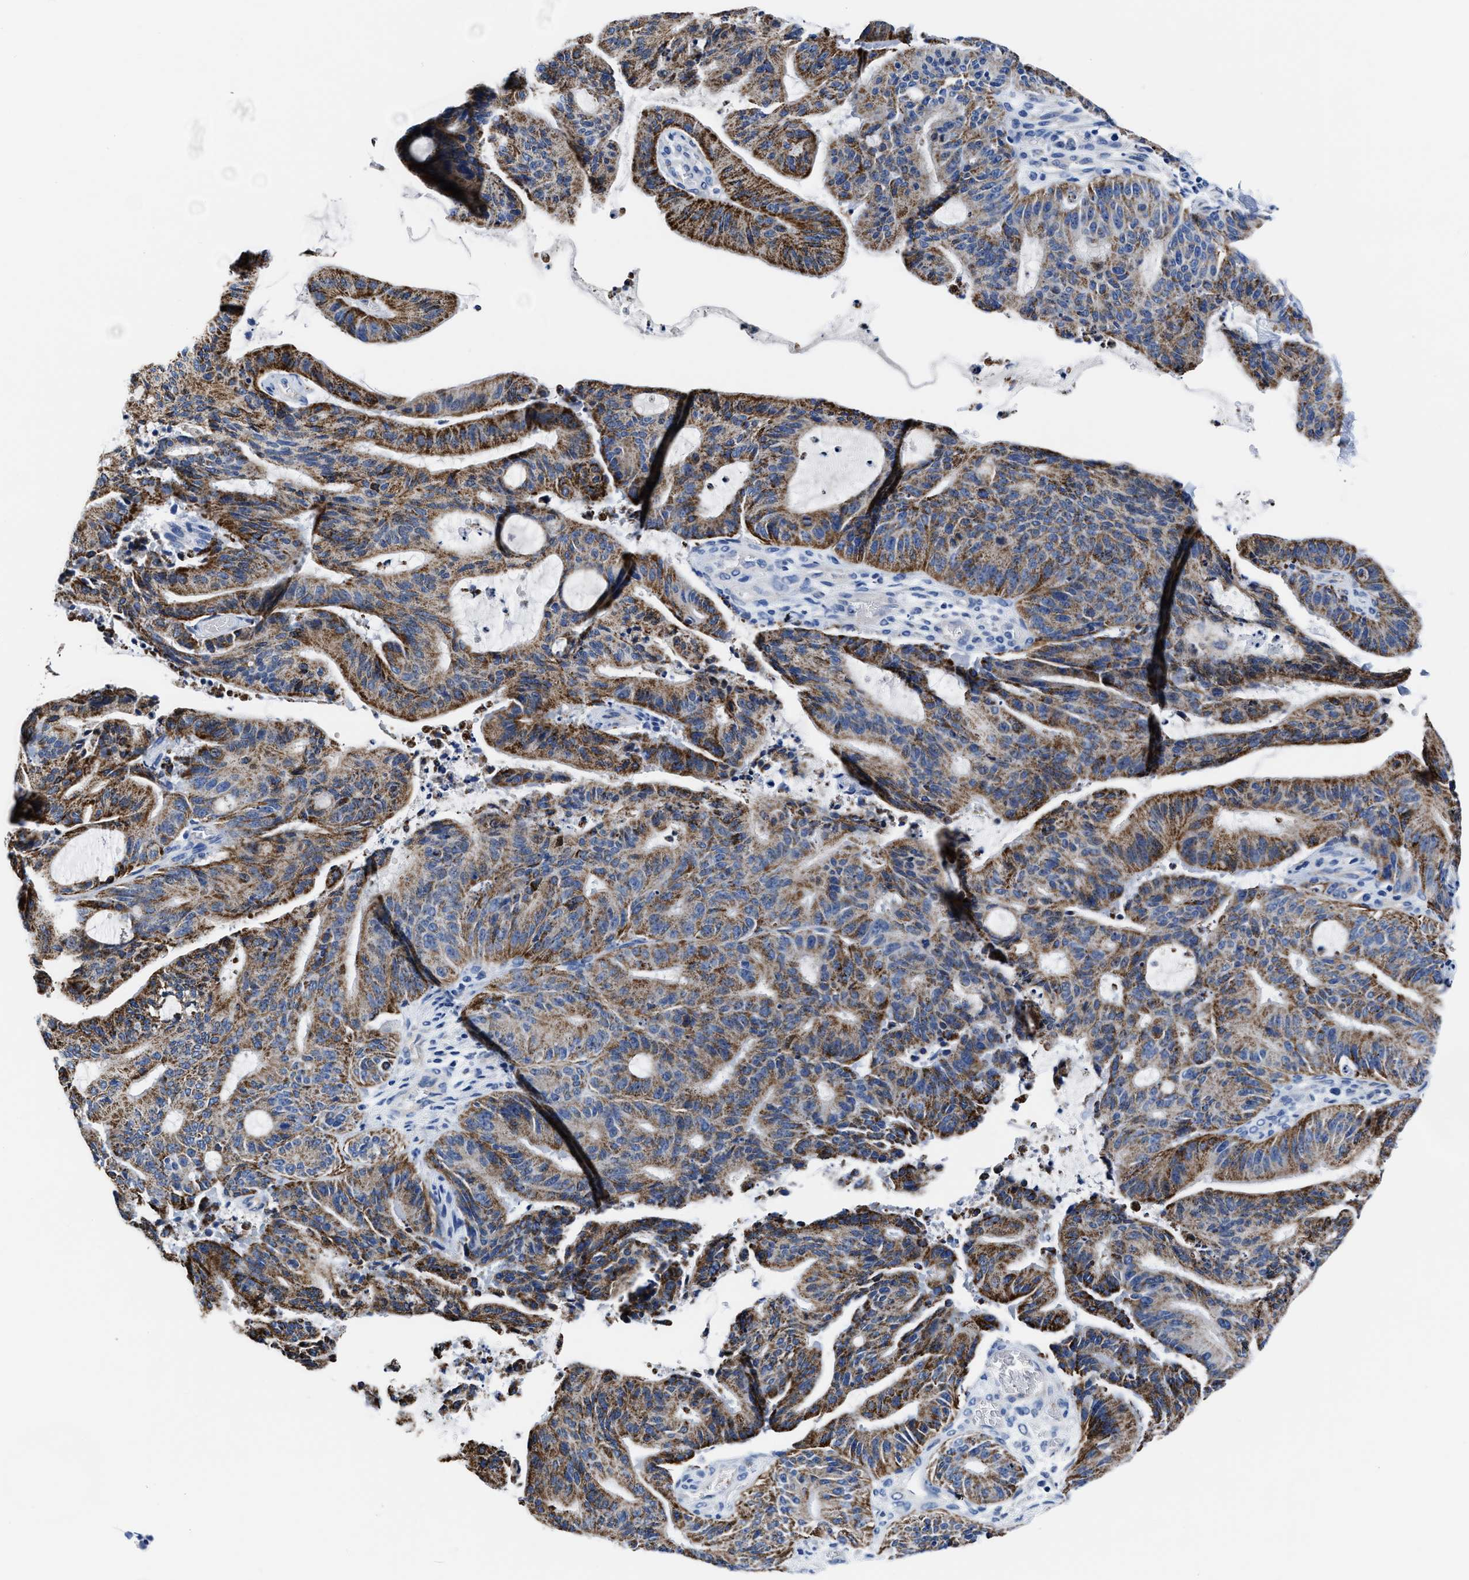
{"staining": {"intensity": "strong", "quantity": ">75%", "location": "cytoplasmic/membranous"}, "tissue": "liver cancer", "cell_type": "Tumor cells", "image_type": "cancer", "snomed": [{"axis": "morphology", "description": "Normal tissue, NOS"}, {"axis": "morphology", "description": "Cholangiocarcinoma"}, {"axis": "topography", "description": "Liver"}, {"axis": "topography", "description": "Peripheral nerve tissue"}], "caption": "Human liver cholangiocarcinoma stained for a protein (brown) displays strong cytoplasmic/membranous positive positivity in approximately >75% of tumor cells.", "gene": "KCNMB3", "patient": {"sex": "female", "age": 73}}